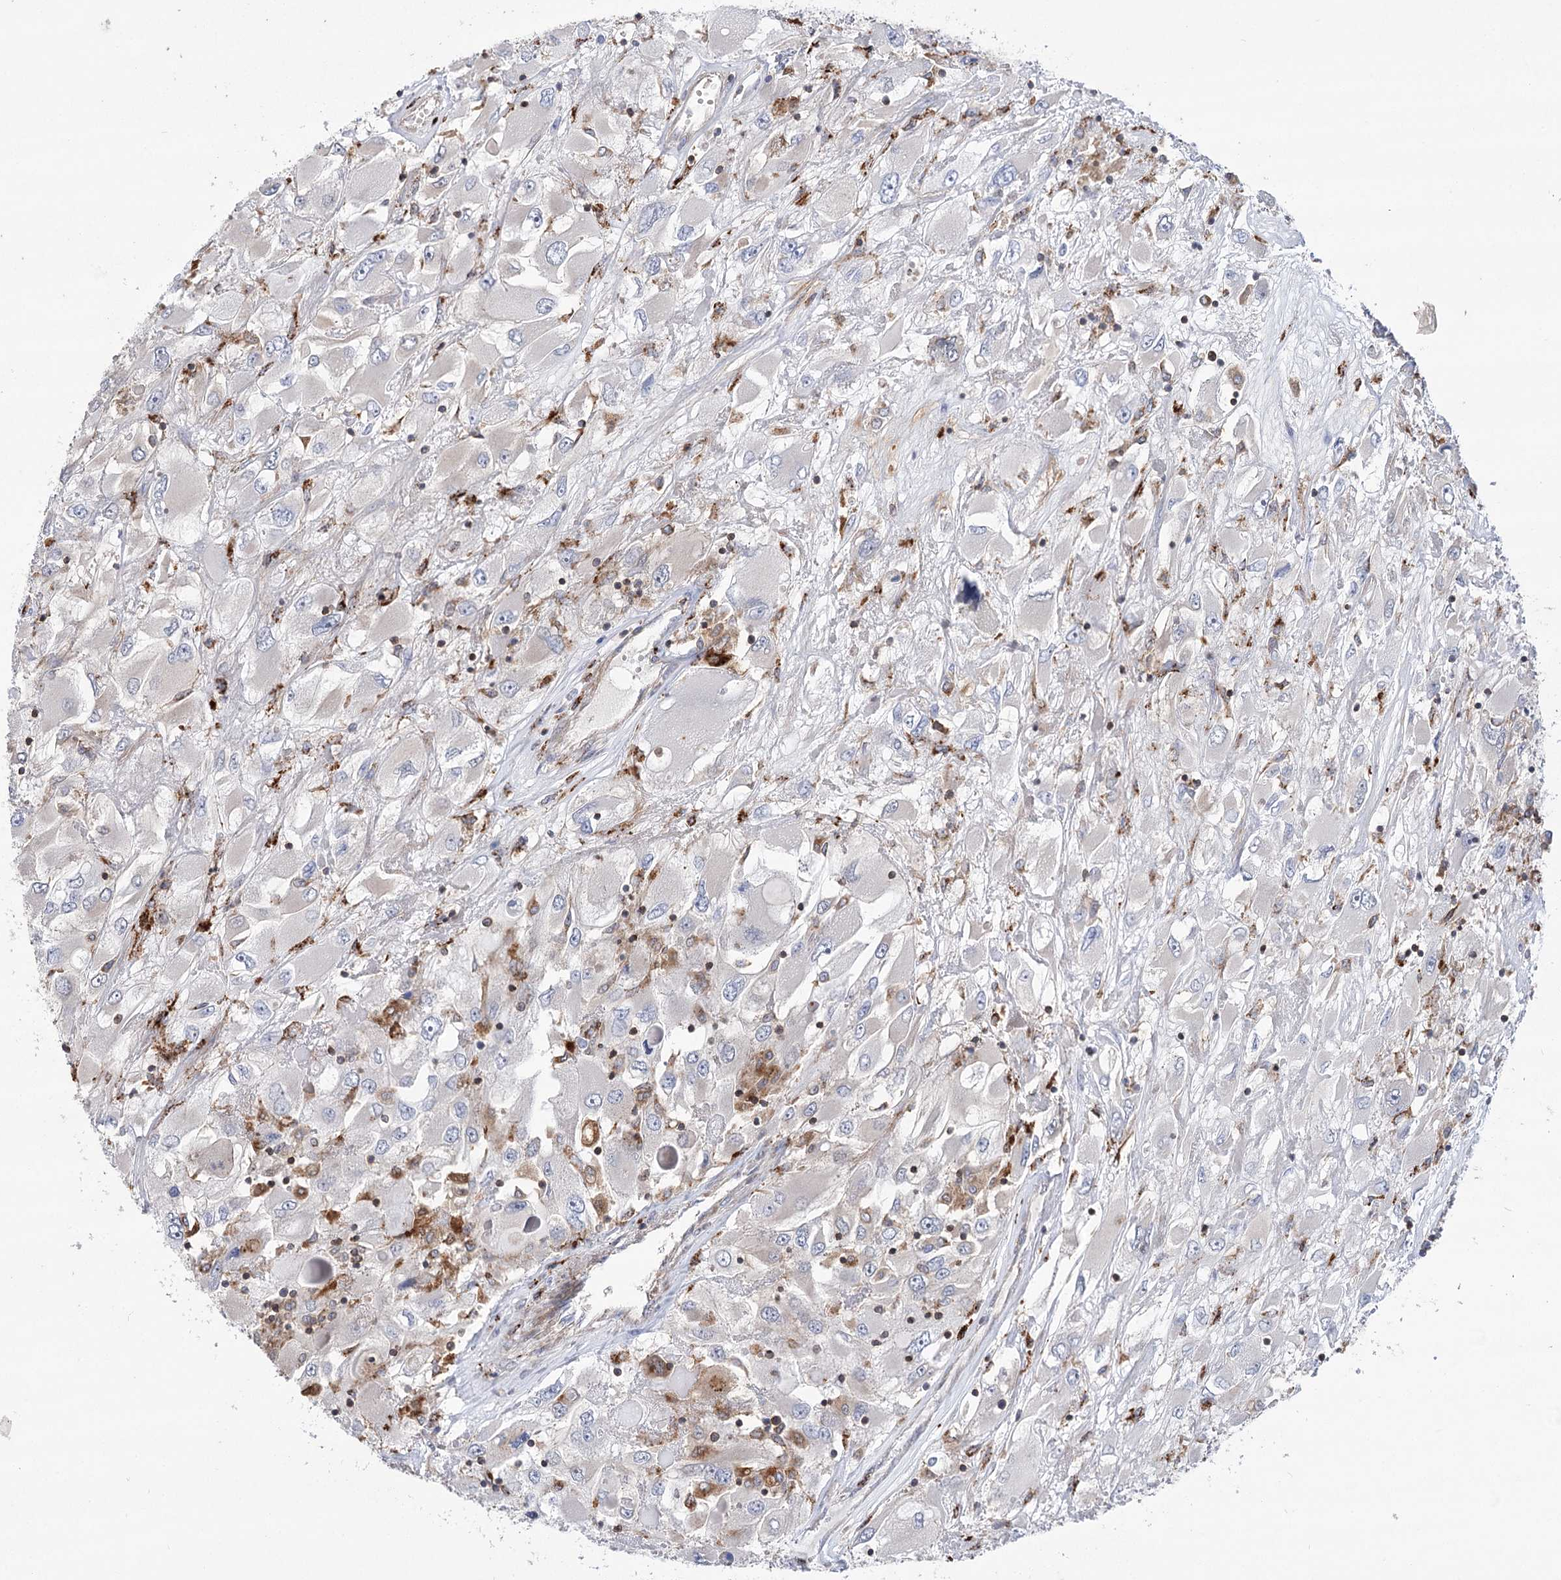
{"staining": {"intensity": "negative", "quantity": "none", "location": "none"}, "tissue": "renal cancer", "cell_type": "Tumor cells", "image_type": "cancer", "snomed": [{"axis": "morphology", "description": "Adenocarcinoma, NOS"}, {"axis": "topography", "description": "Kidney"}], "caption": "Immunohistochemical staining of human renal adenocarcinoma reveals no significant positivity in tumor cells. The staining was performed using DAB to visualize the protein expression in brown, while the nuclei were stained in blue with hematoxylin (Magnification: 20x).", "gene": "VPS37B", "patient": {"sex": "female", "age": 52}}